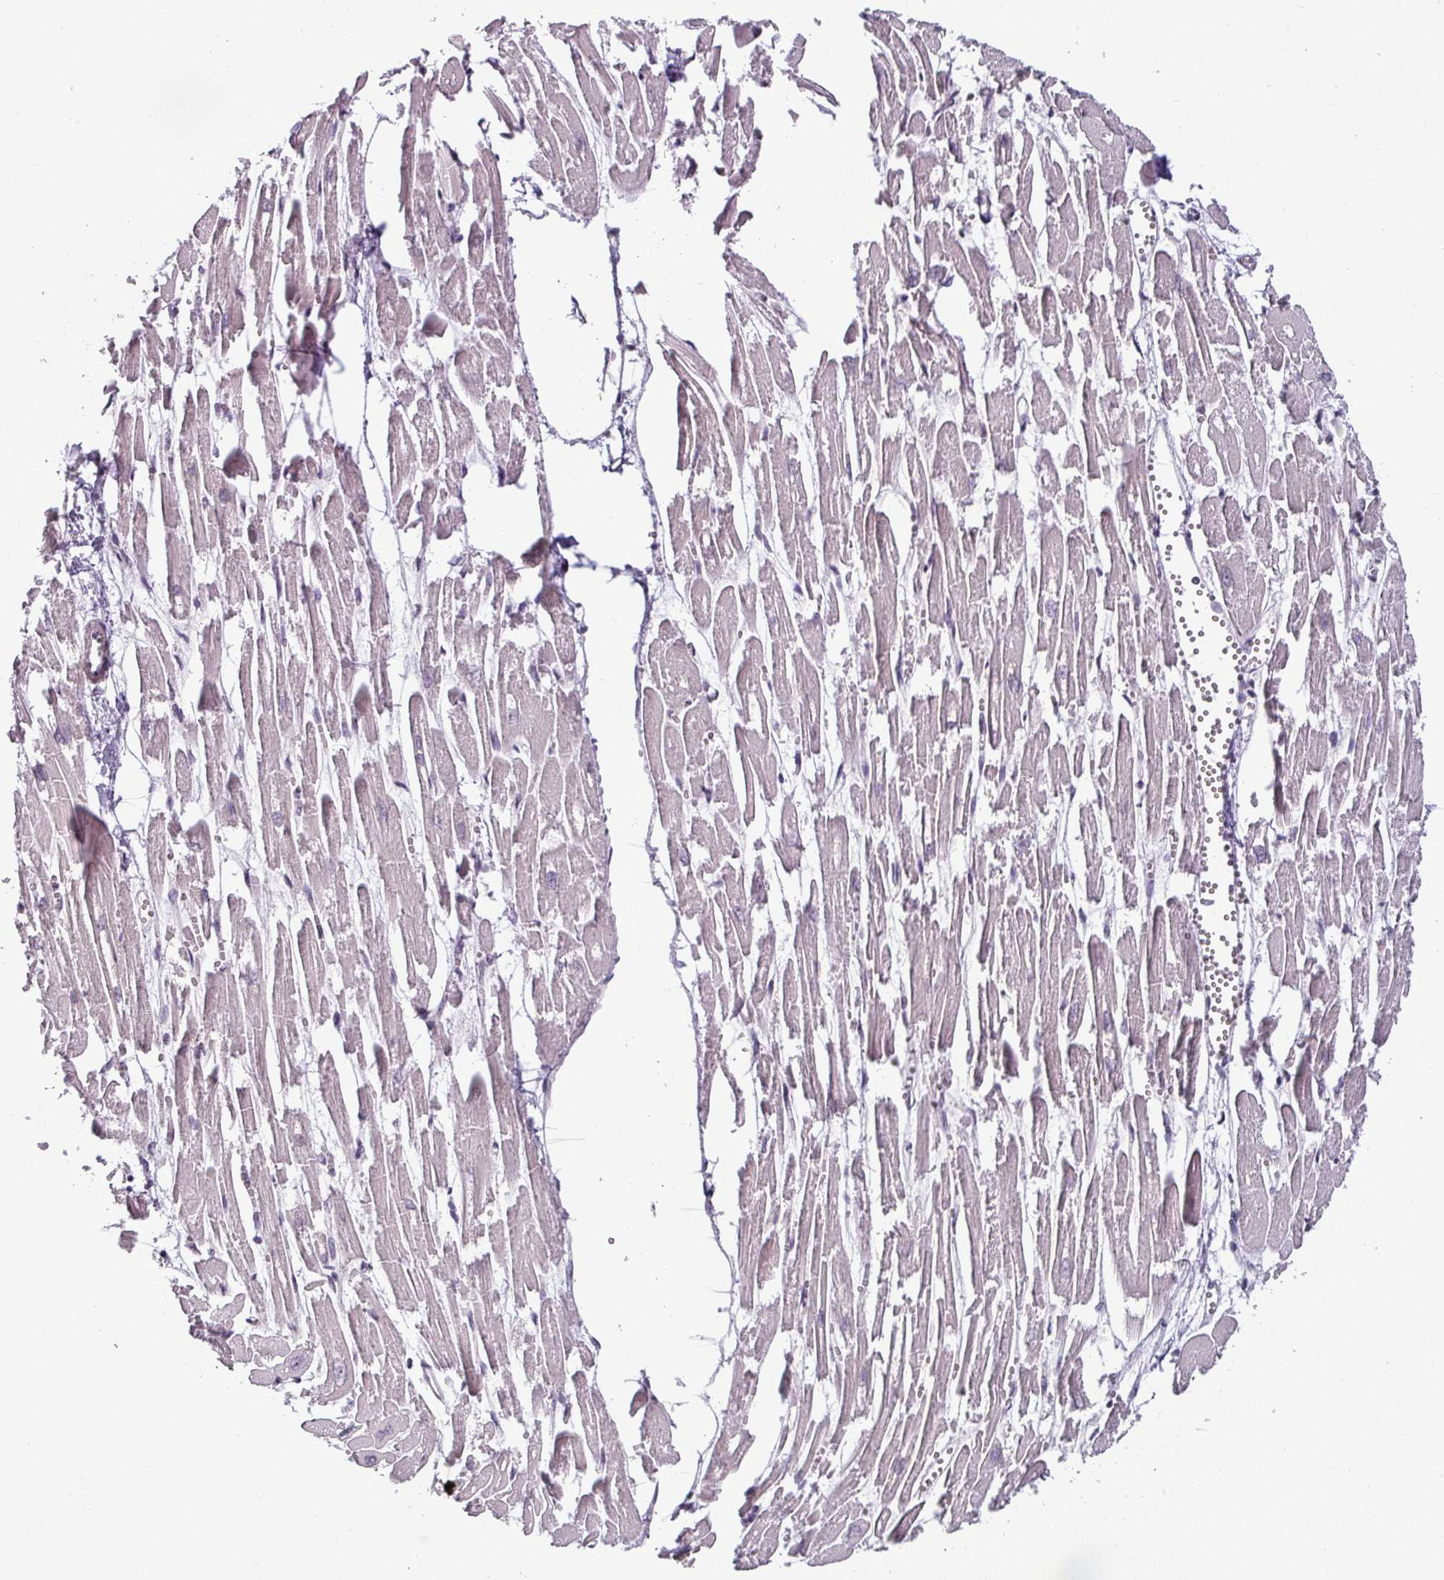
{"staining": {"intensity": "negative", "quantity": "none", "location": "none"}, "tissue": "heart muscle", "cell_type": "Cardiomyocytes", "image_type": "normal", "snomed": [{"axis": "morphology", "description": "Normal tissue, NOS"}, {"axis": "topography", "description": "Heart"}], "caption": "Cardiomyocytes are negative for brown protein staining in benign heart muscle. (Immunohistochemistry (ihc), brightfield microscopy, high magnification).", "gene": "OR52D1", "patient": {"sex": "male", "age": 54}}